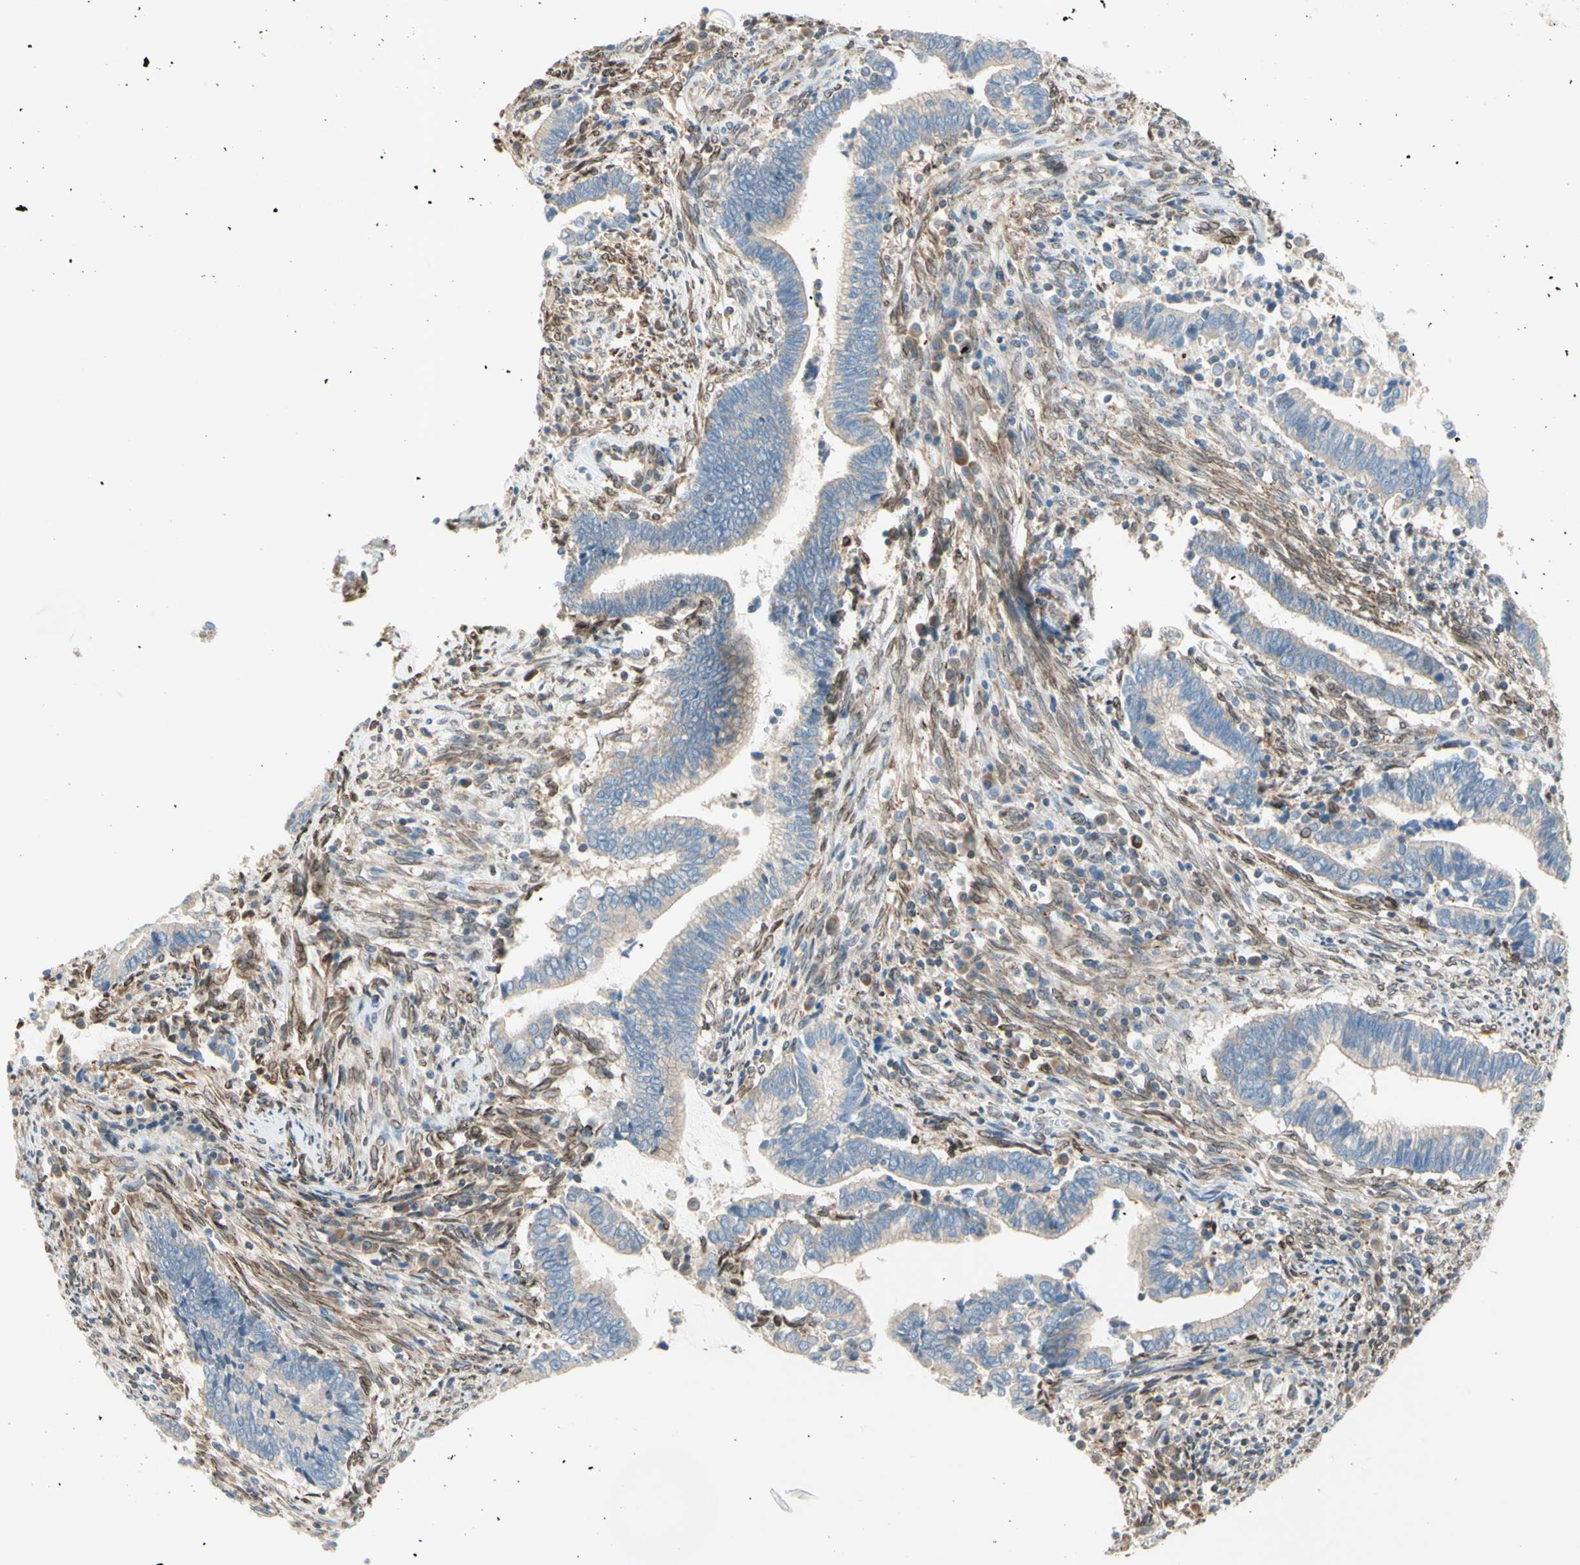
{"staining": {"intensity": "weak", "quantity": ">75%", "location": "cytoplasmic/membranous"}, "tissue": "cervical cancer", "cell_type": "Tumor cells", "image_type": "cancer", "snomed": [{"axis": "morphology", "description": "Adenocarcinoma, NOS"}, {"axis": "topography", "description": "Cervix"}], "caption": "Tumor cells demonstrate weak cytoplasmic/membranous positivity in about >75% of cells in cervical cancer (adenocarcinoma).", "gene": "TRAF2", "patient": {"sex": "female", "age": 44}}